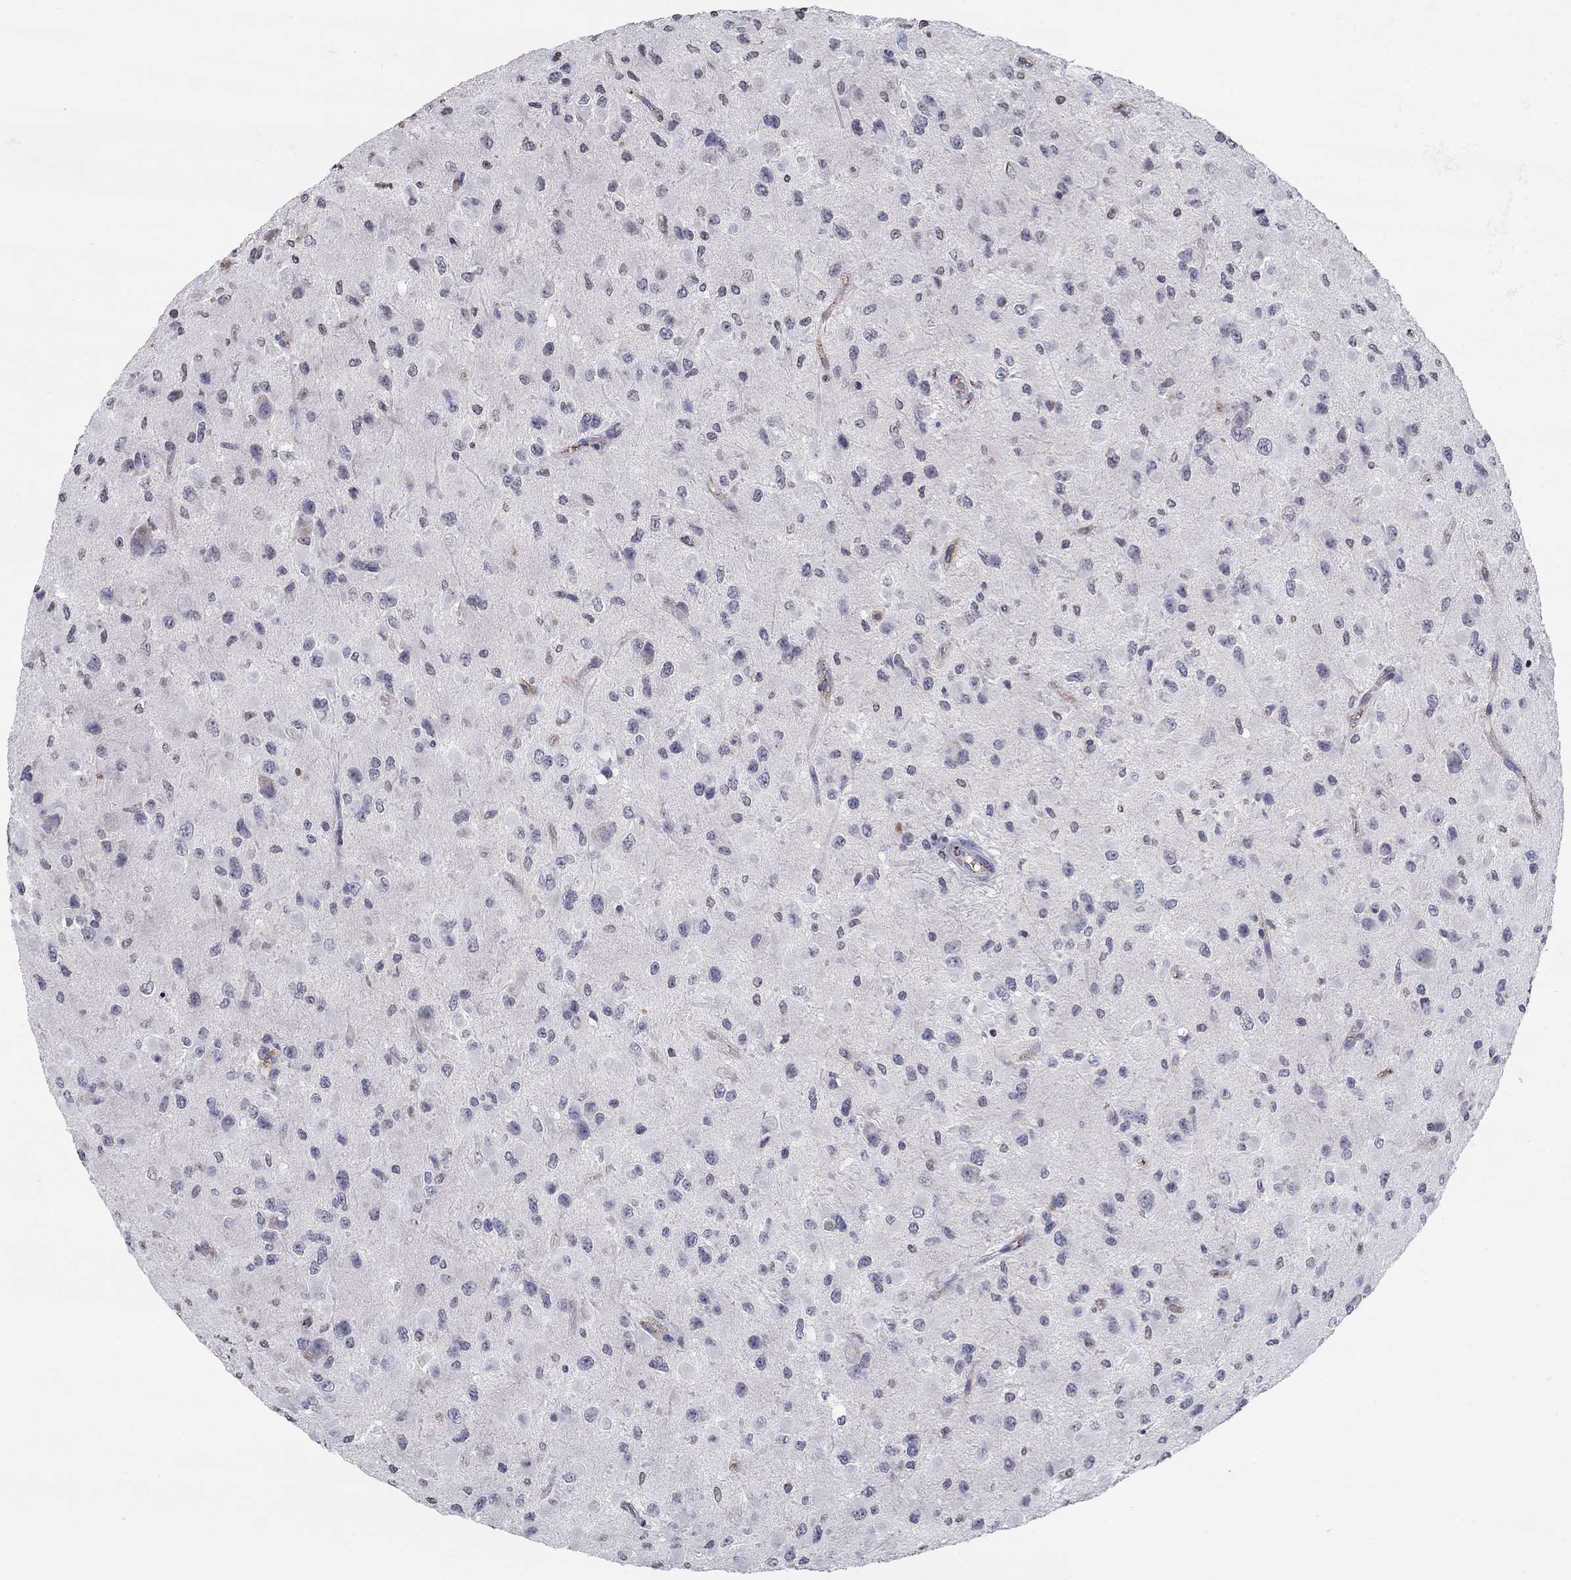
{"staining": {"intensity": "negative", "quantity": "none", "location": "none"}, "tissue": "glioma", "cell_type": "Tumor cells", "image_type": "cancer", "snomed": [{"axis": "morphology", "description": "Glioma, malignant, High grade"}, {"axis": "topography", "description": "Cerebral cortex"}], "caption": "Immunohistochemistry (IHC) of glioma reveals no positivity in tumor cells.", "gene": "TINAG", "patient": {"sex": "male", "age": 35}}